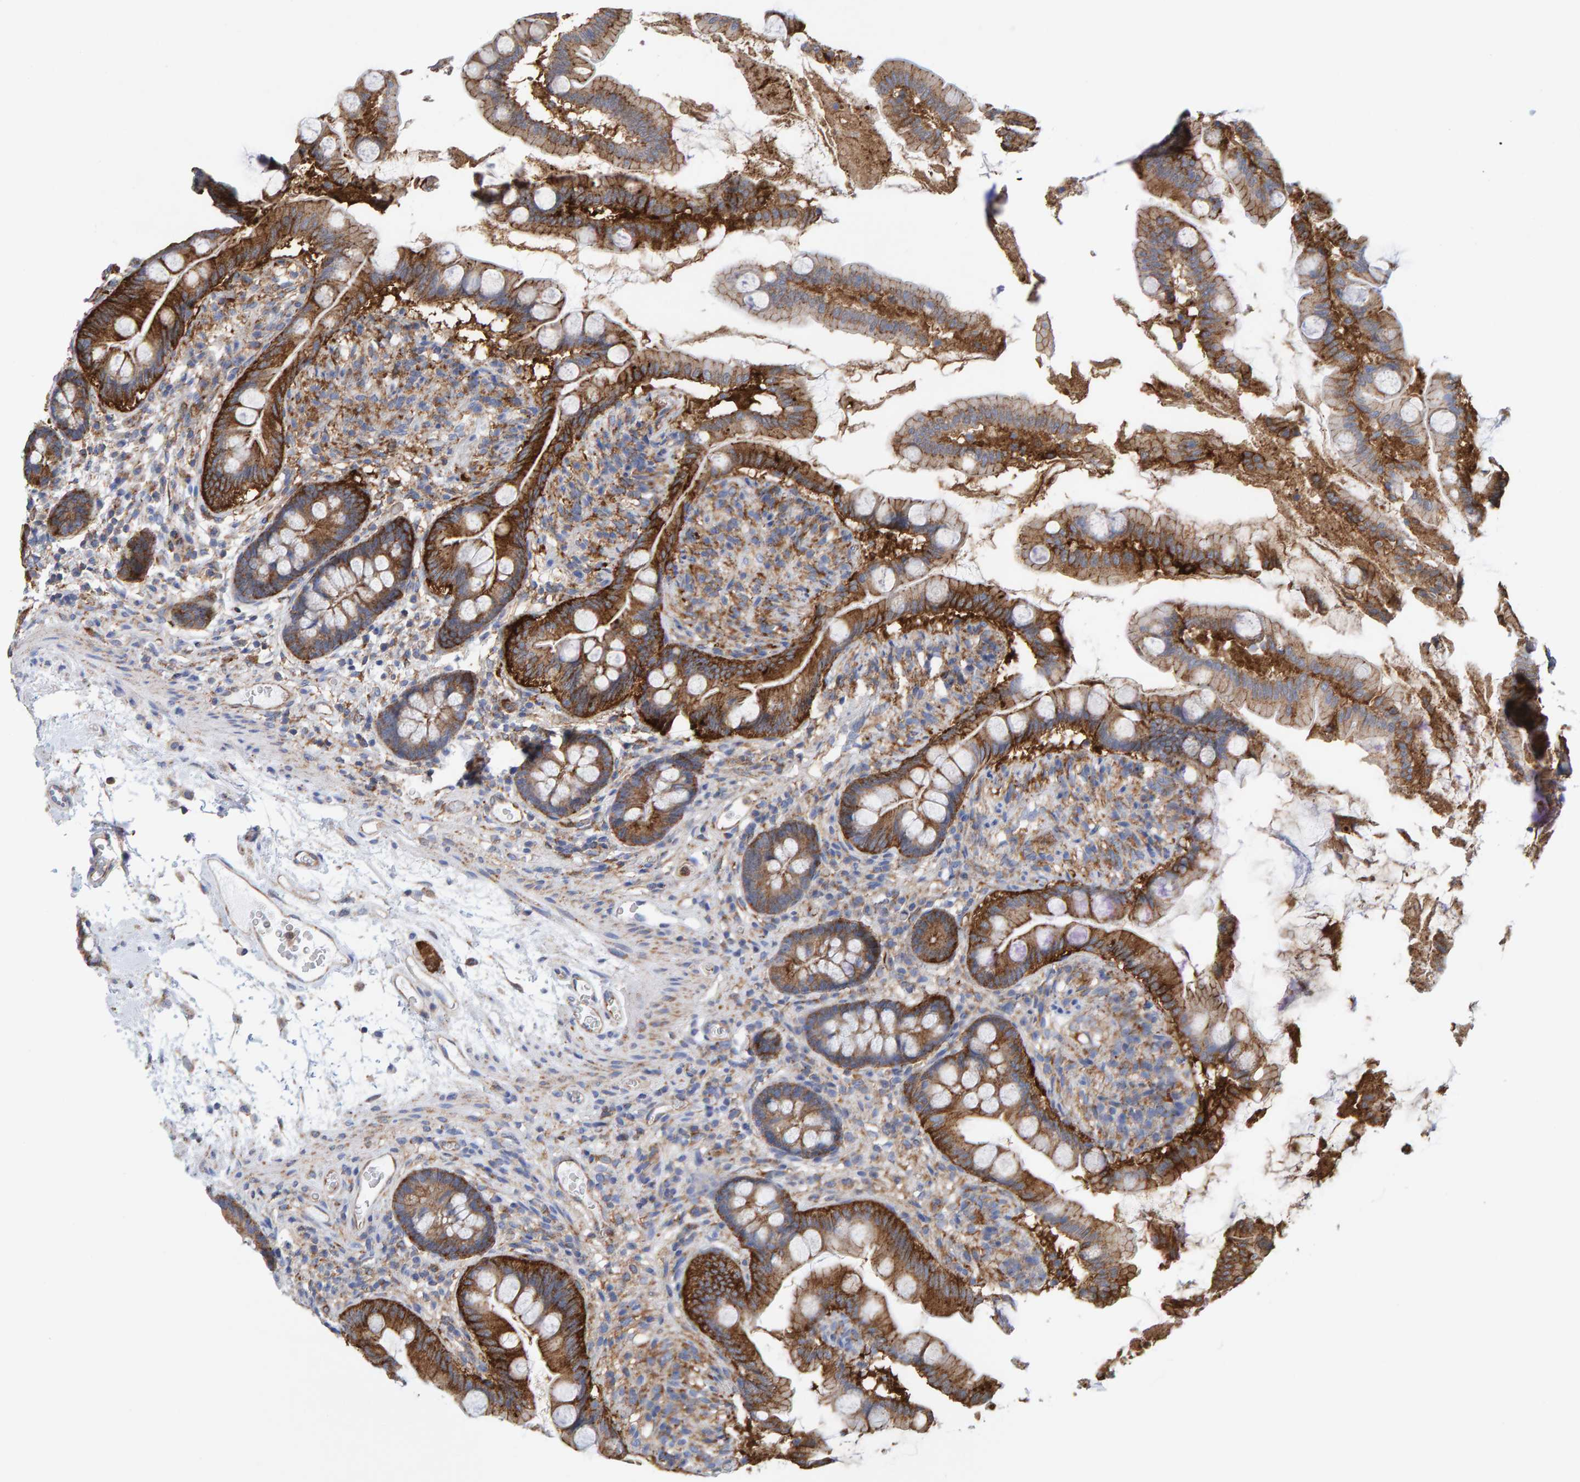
{"staining": {"intensity": "strong", "quantity": ">75%", "location": "cytoplasmic/membranous"}, "tissue": "small intestine", "cell_type": "Glandular cells", "image_type": "normal", "snomed": [{"axis": "morphology", "description": "Normal tissue, NOS"}, {"axis": "topography", "description": "Small intestine"}], "caption": "Immunohistochemistry of normal small intestine exhibits high levels of strong cytoplasmic/membranous staining in about >75% of glandular cells. Using DAB (brown) and hematoxylin (blue) stains, captured at high magnification using brightfield microscopy.", "gene": "MVP", "patient": {"sex": "female", "age": 56}}